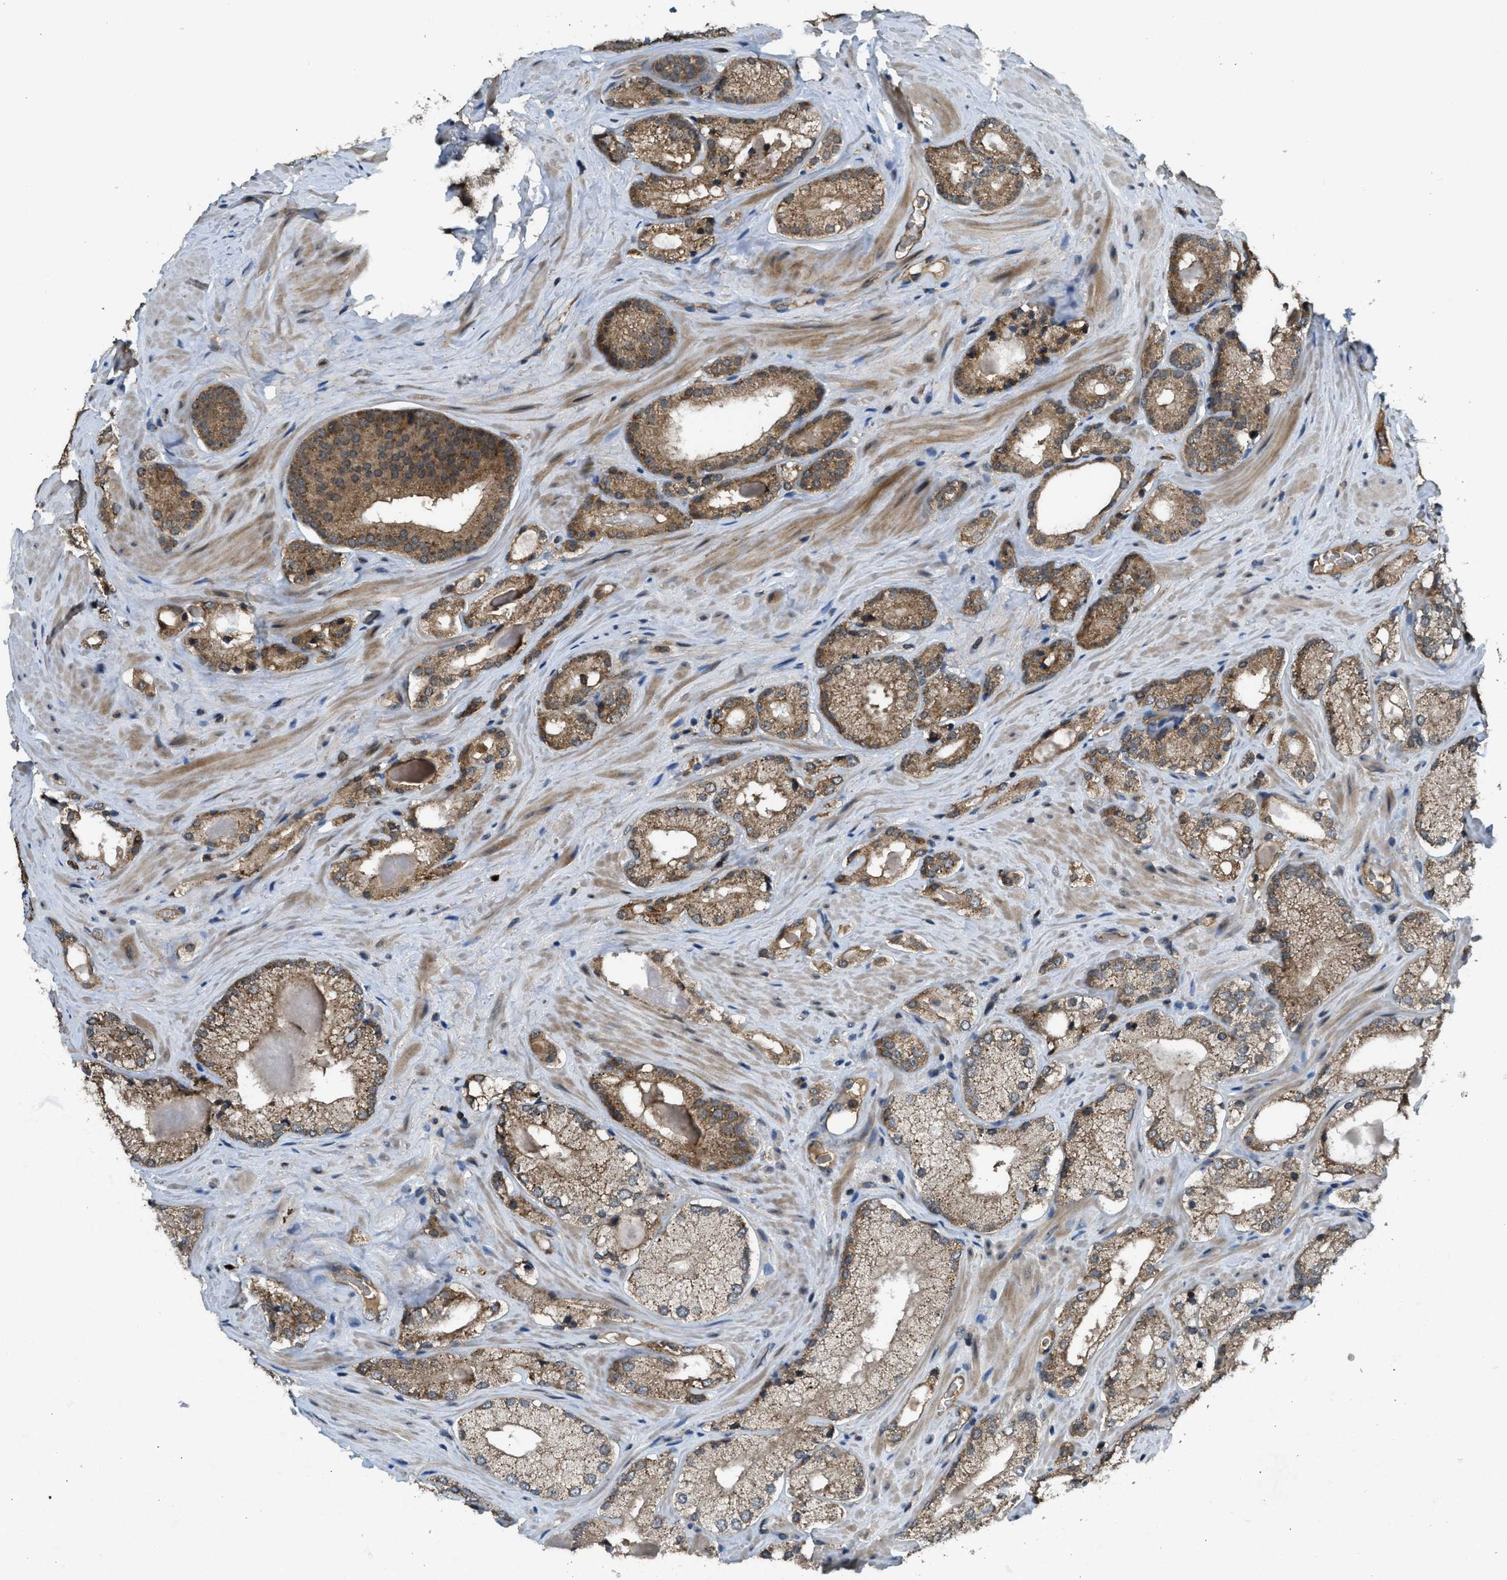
{"staining": {"intensity": "moderate", "quantity": ">75%", "location": "cytoplasmic/membranous"}, "tissue": "prostate cancer", "cell_type": "Tumor cells", "image_type": "cancer", "snomed": [{"axis": "morphology", "description": "Adenocarcinoma, Low grade"}, {"axis": "topography", "description": "Prostate"}], "caption": "Adenocarcinoma (low-grade) (prostate) was stained to show a protein in brown. There is medium levels of moderate cytoplasmic/membranous positivity in approximately >75% of tumor cells.", "gene": "ZNF71", "patient": {"sex": "male", "age": 65}}